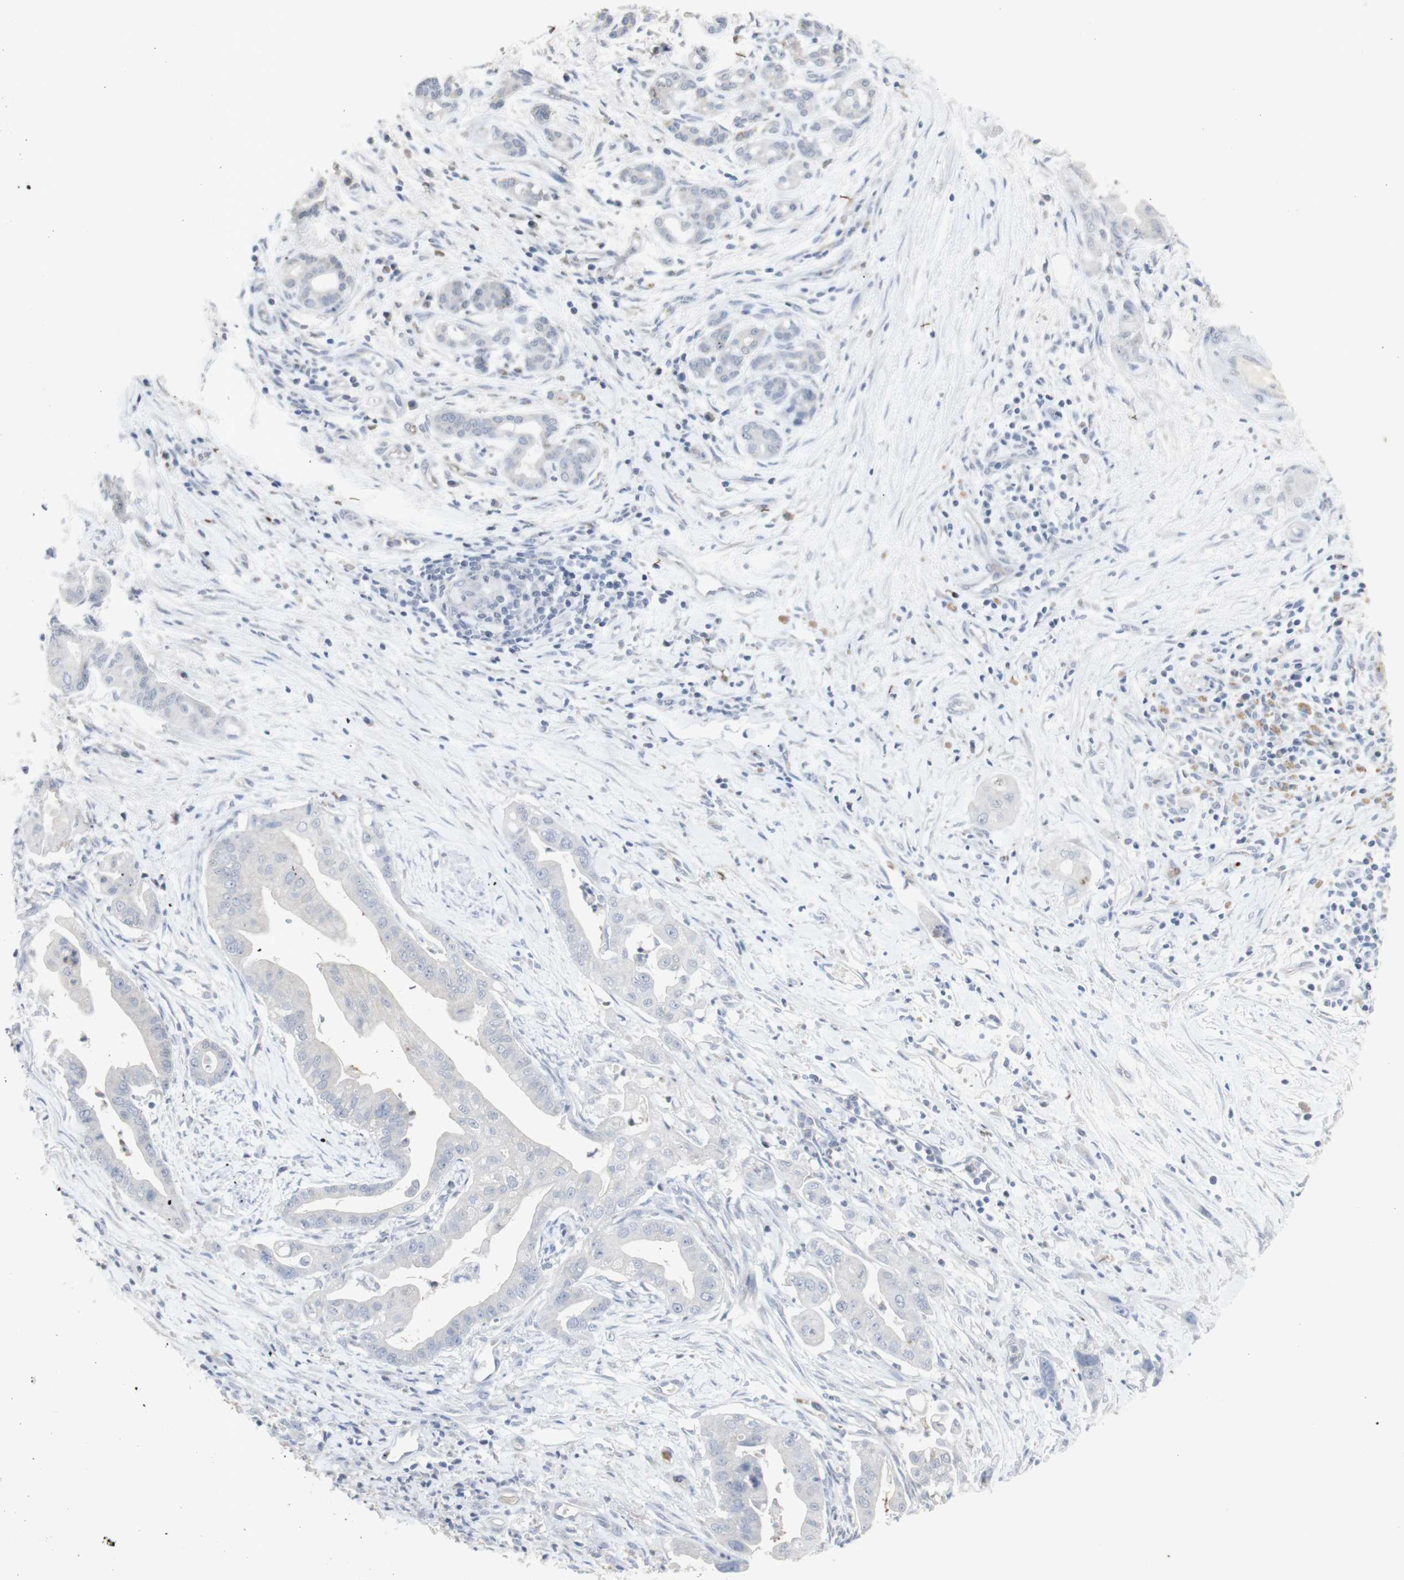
{"staining": {"intensity": "weak", "quantity": ">75%", "location": "cytoplasmic/membranous"}, "tissue": "pancreatic cancer", "cell_type": "Tumor cells", "image_type": "cancer", "snomed": [{"axis": "morphology", "description": "Adenocarcinoma, NOS"}, {"axis": "topography", "description": "Pancreas"}], "caption": "Protein expression analysis of human pancreatic cancer reveals weak cytoplasmic/membranous expression in approximately >75% of tumor cells.", "gene": "INS", "patient": {"sex": "female", "age": 75}}